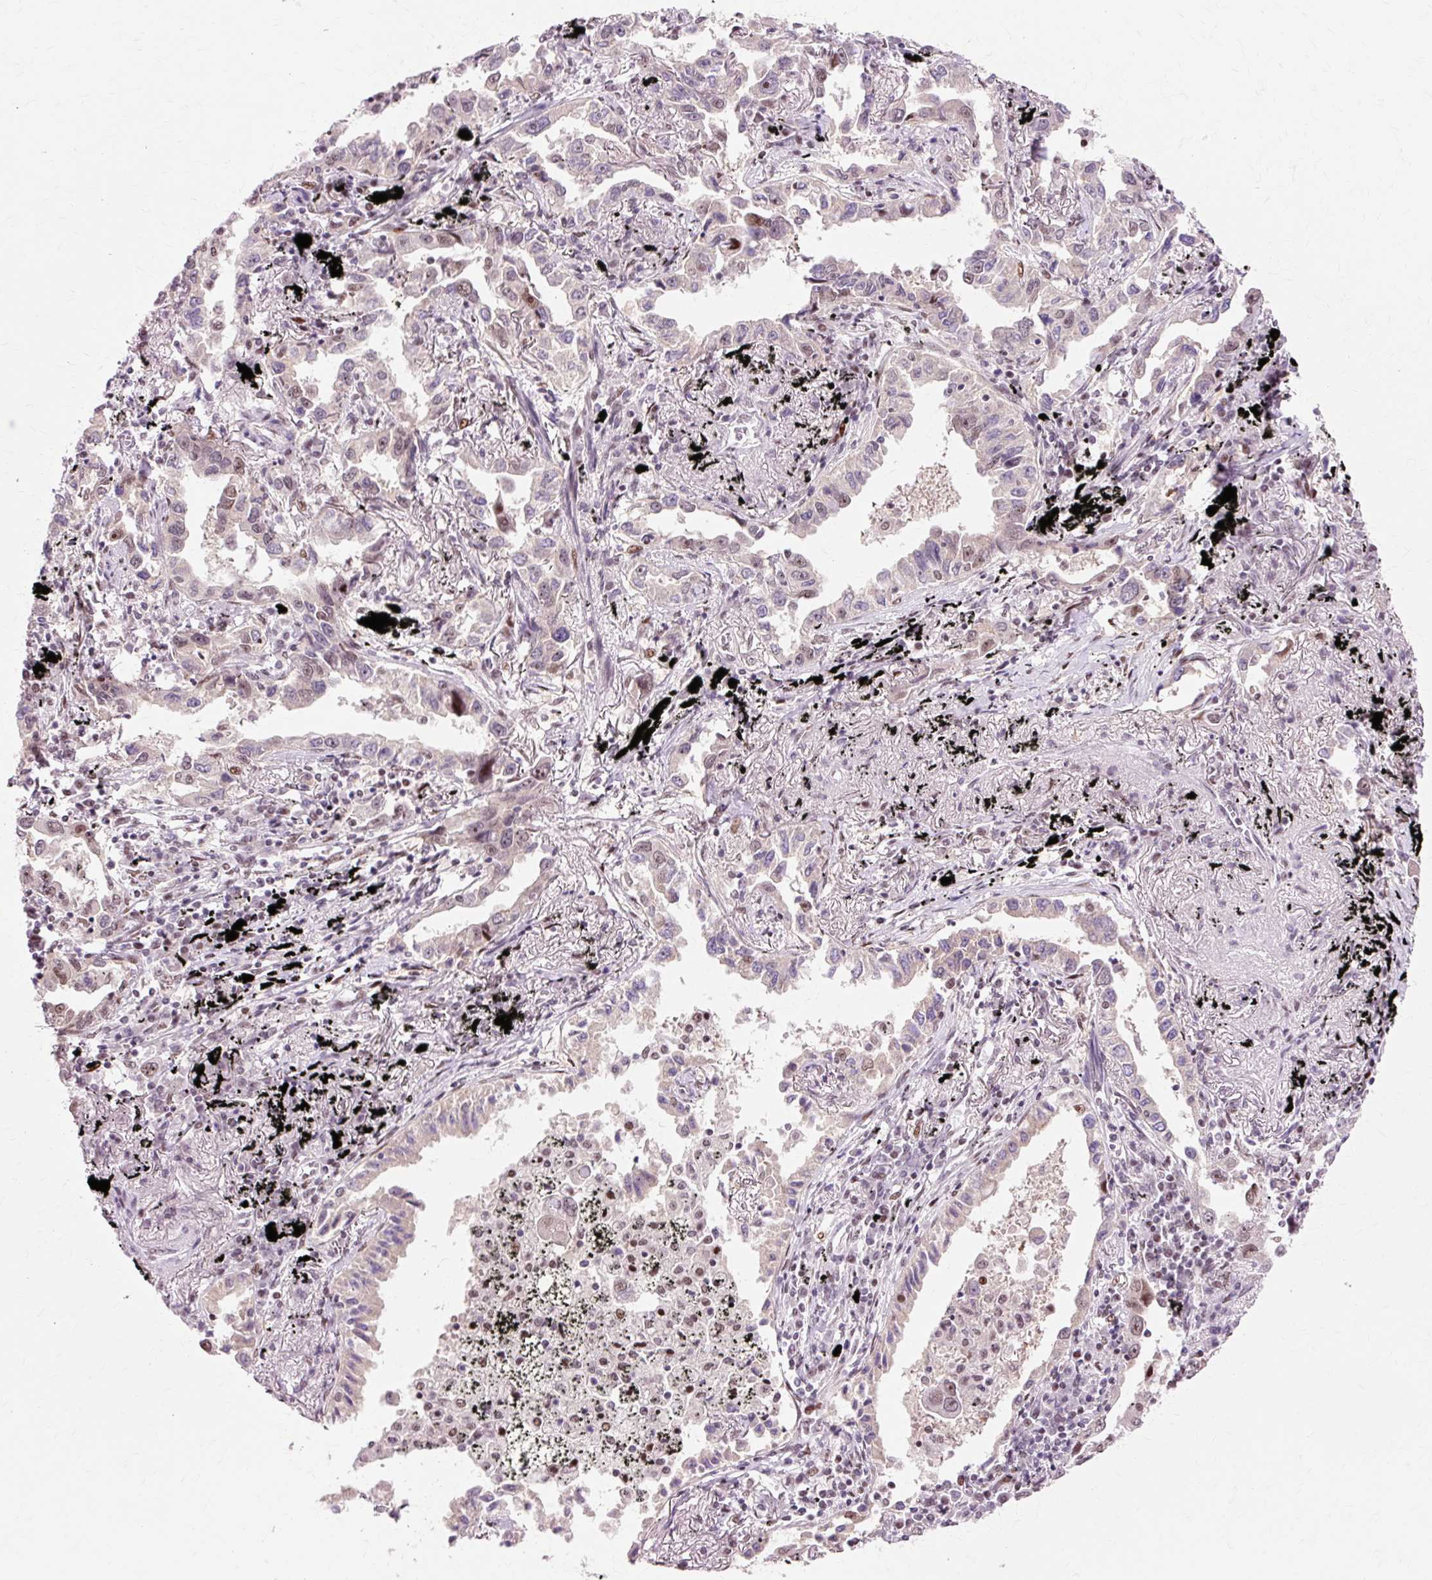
{"staining": {"intensity": "weak", "quantity": "25%-75%", "location": "nuclear"}, "tissue": "lung cancer", "cell_type": "Tumor cells", "image_type": "cancer", "snomed": [{"axis": "morphology", "description": "Adenocarcinoma, NOS"}, {"axis": "topography", "description": "Lung"}], "caption": "A low amount of weak nuclear positivity is seen in about 25%-75% of tumor cells in lung adenocarcinoma tissue.", "gene": "MACROD2", "patient": {"sex": "male", "age": 67}}